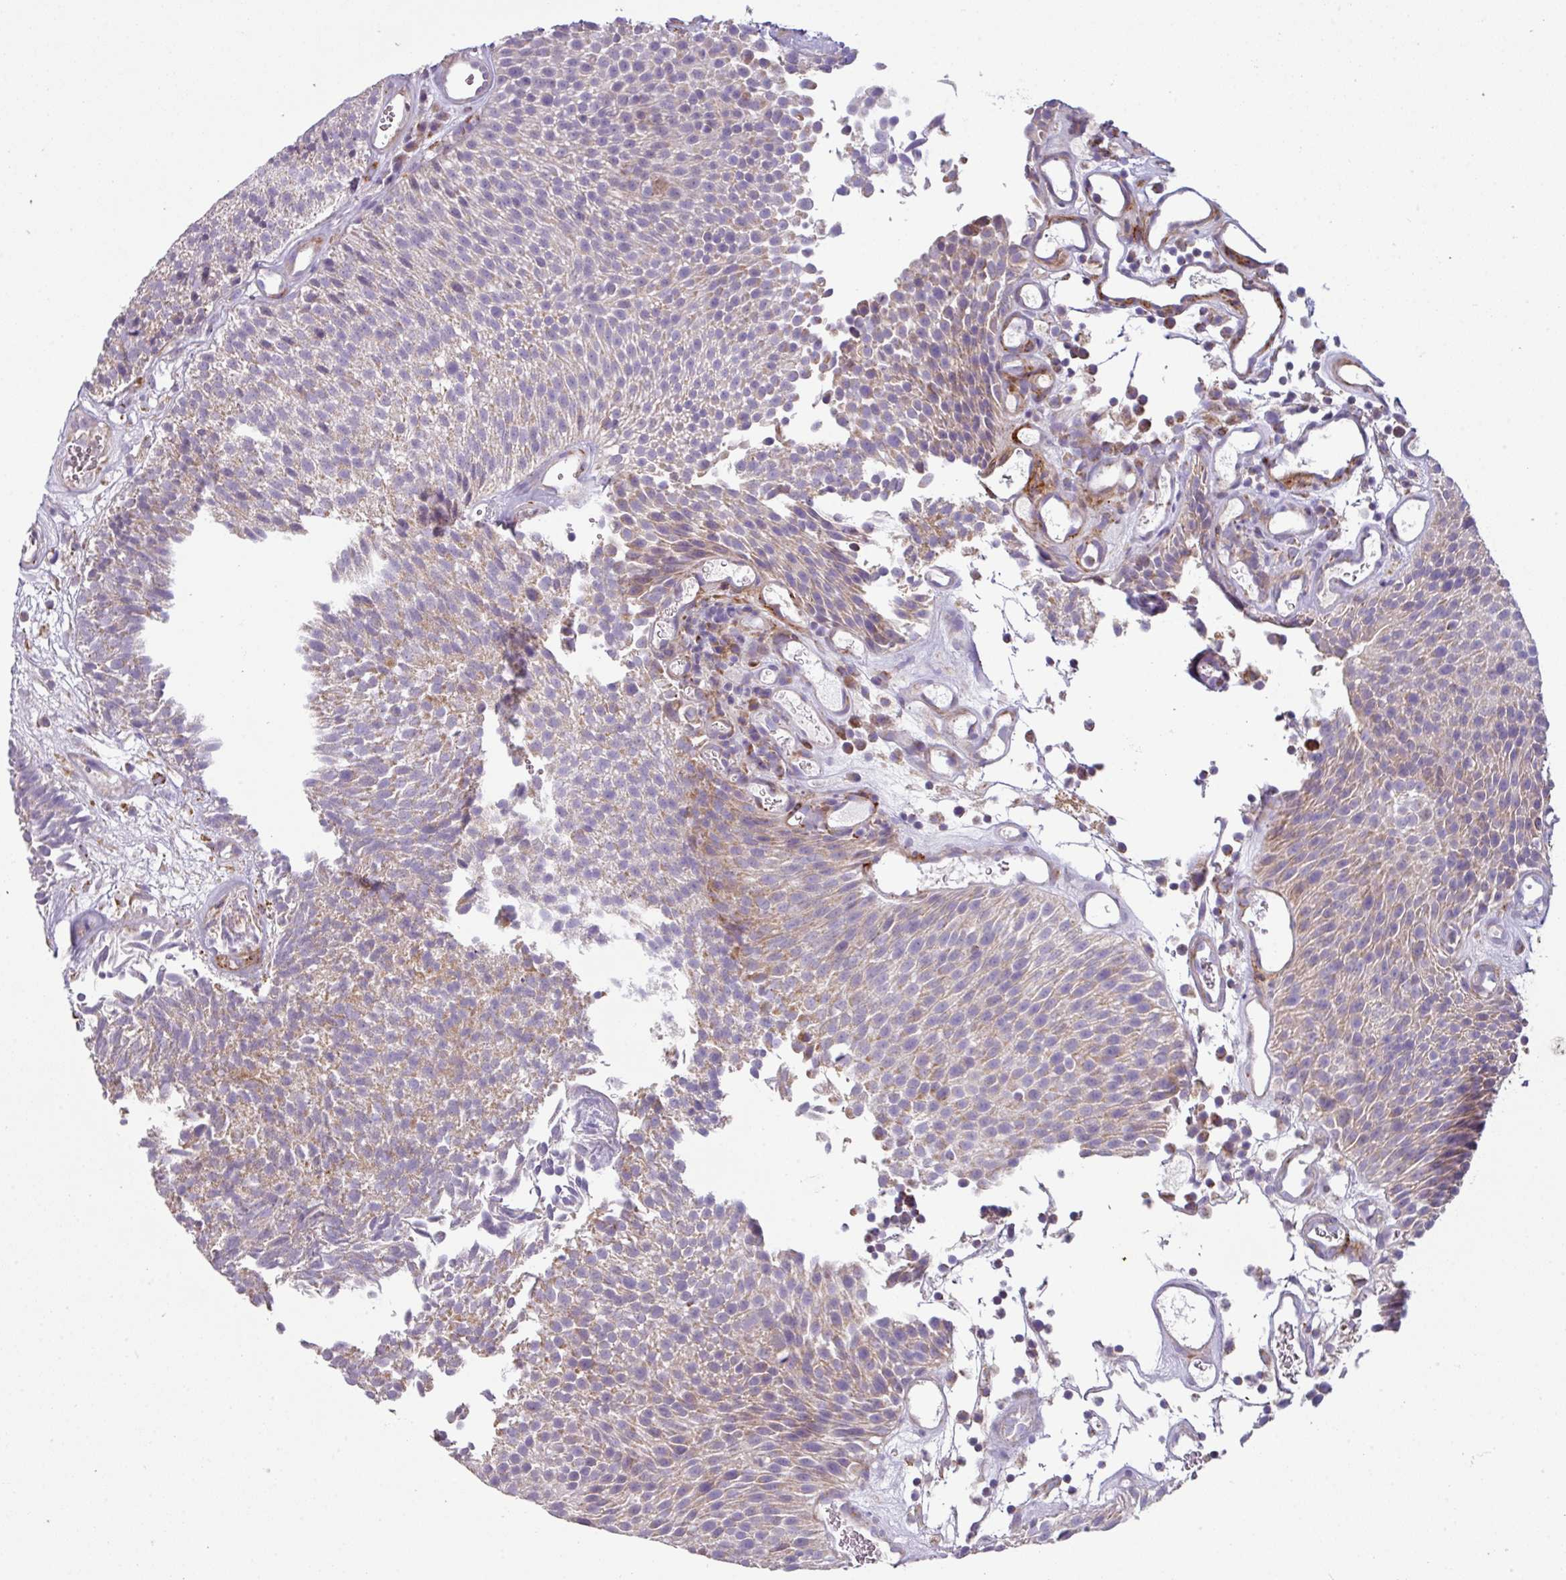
{"staining": {"intensity": "moderate", "quantity": "<25%", "location": "cytoplasmic/membranous"}, "tissue": "urothelial cancer", "cell_type": "Tumor cells", "image_type": "cancer", "snomed": [{"axis": "morphology", "description": "Urothelial carcinoma, Low grade"}, {"axis": "topography", "description": "Urinary bladder"}], "caption": "Tumor cells show low levels of moderate cytoplasmic/membranous staining in about <25% of cells in human urothelial cancer. (Stains: DAB (3,3'-diaminobenzidine) in brown, nuclei in blue, Microscopy: brightfield microscopy at high magnification).", "gene": "SQOR", "patient": {"sex": "female", "age": 79}}